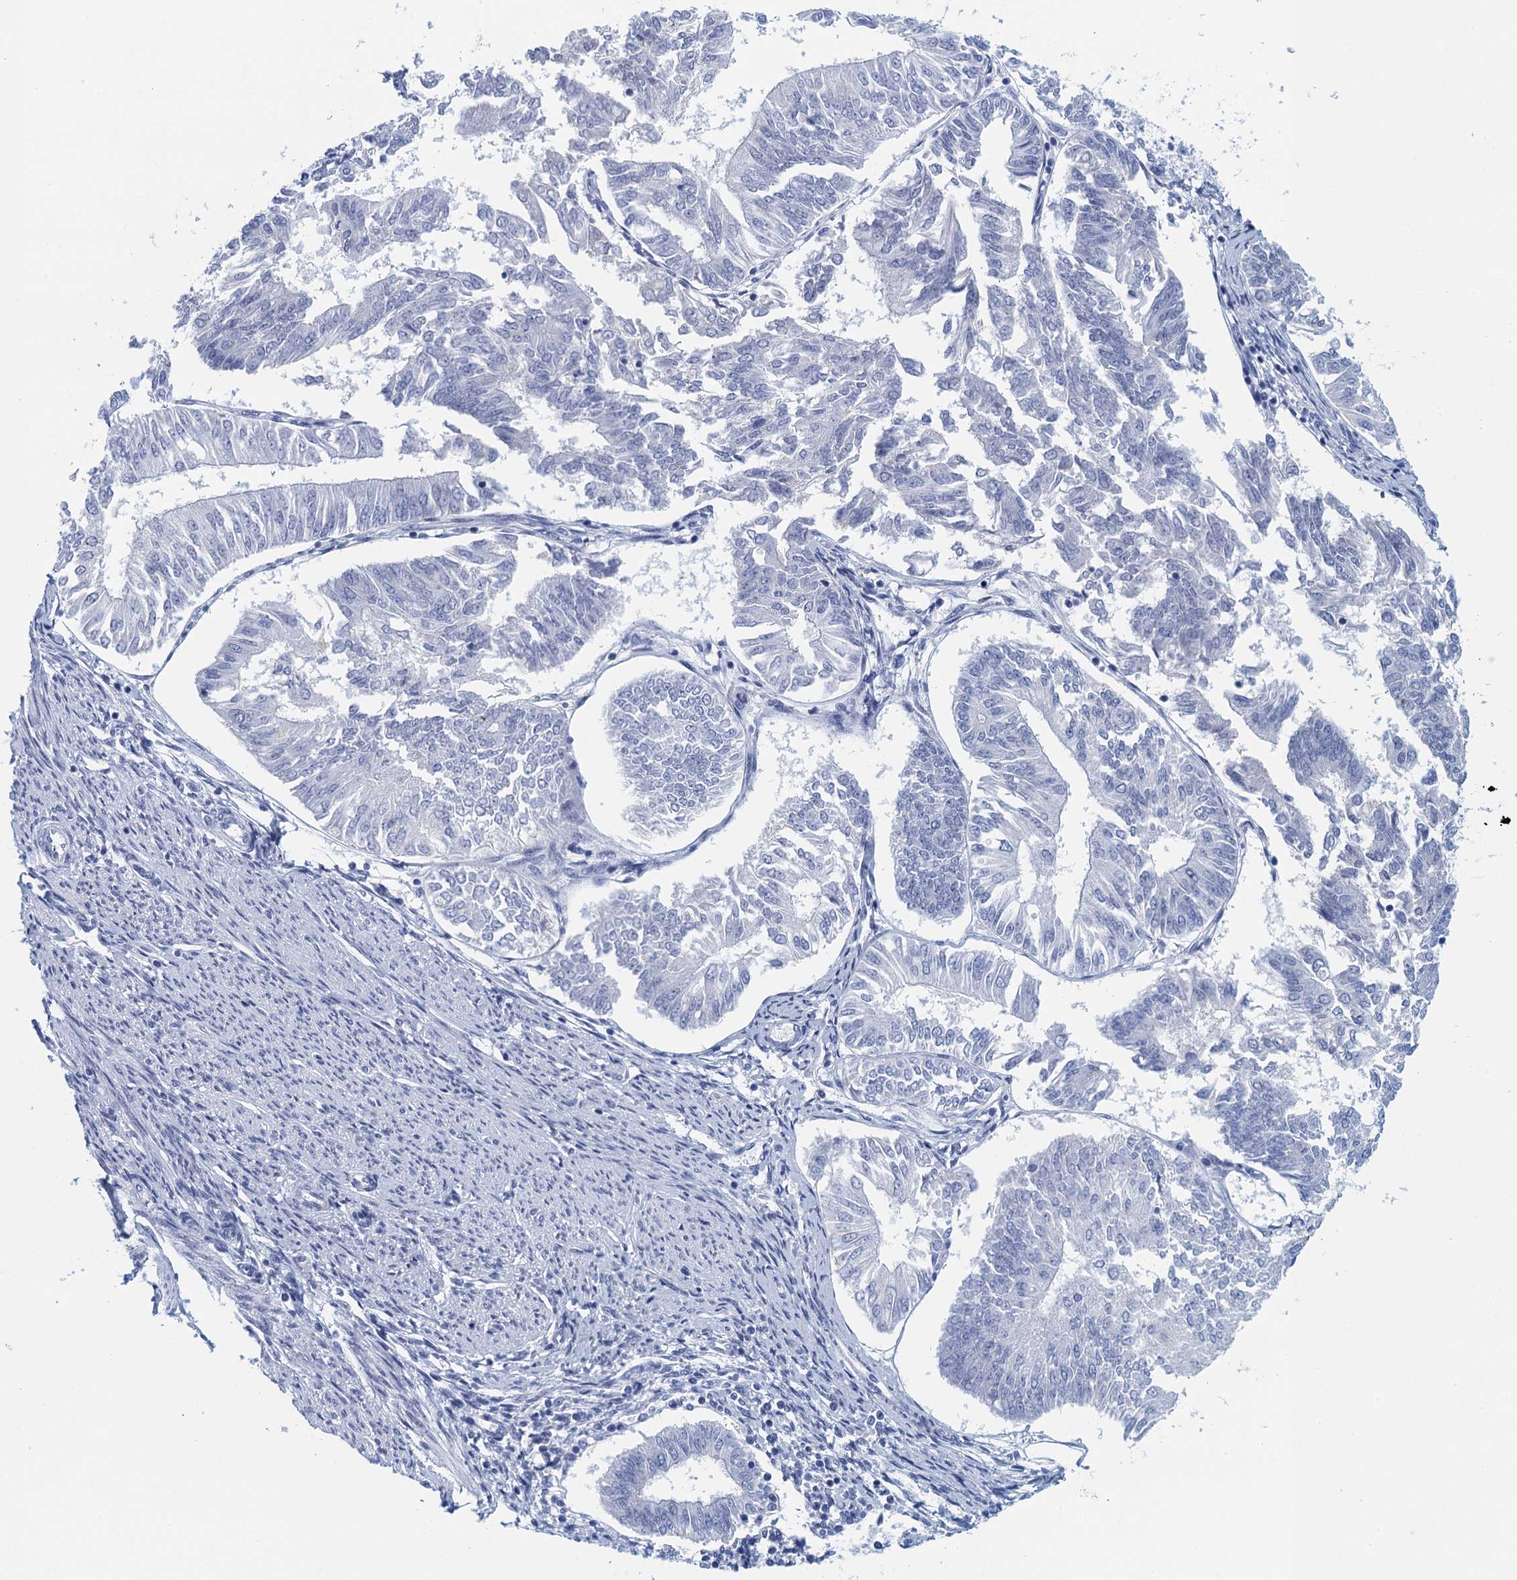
{"staining": {"intensity": "negative", "quantity": "none", "location": "none"}, "tissue": "endometrial cancer", "cell_type": "Tumor cells", "image_type": "cancer", "snomed": [{"axis": "morphology", "description": "Adenocarcinoma, NOS"}, {"axis": "topography", "description": "Endometrium"}], "caption": "Tumor cells are negative for brown protein staining in adenocarcinoma (endometrial).", "gene": "CYP51A1", "patient": {"sex": "female", "age": 58}}